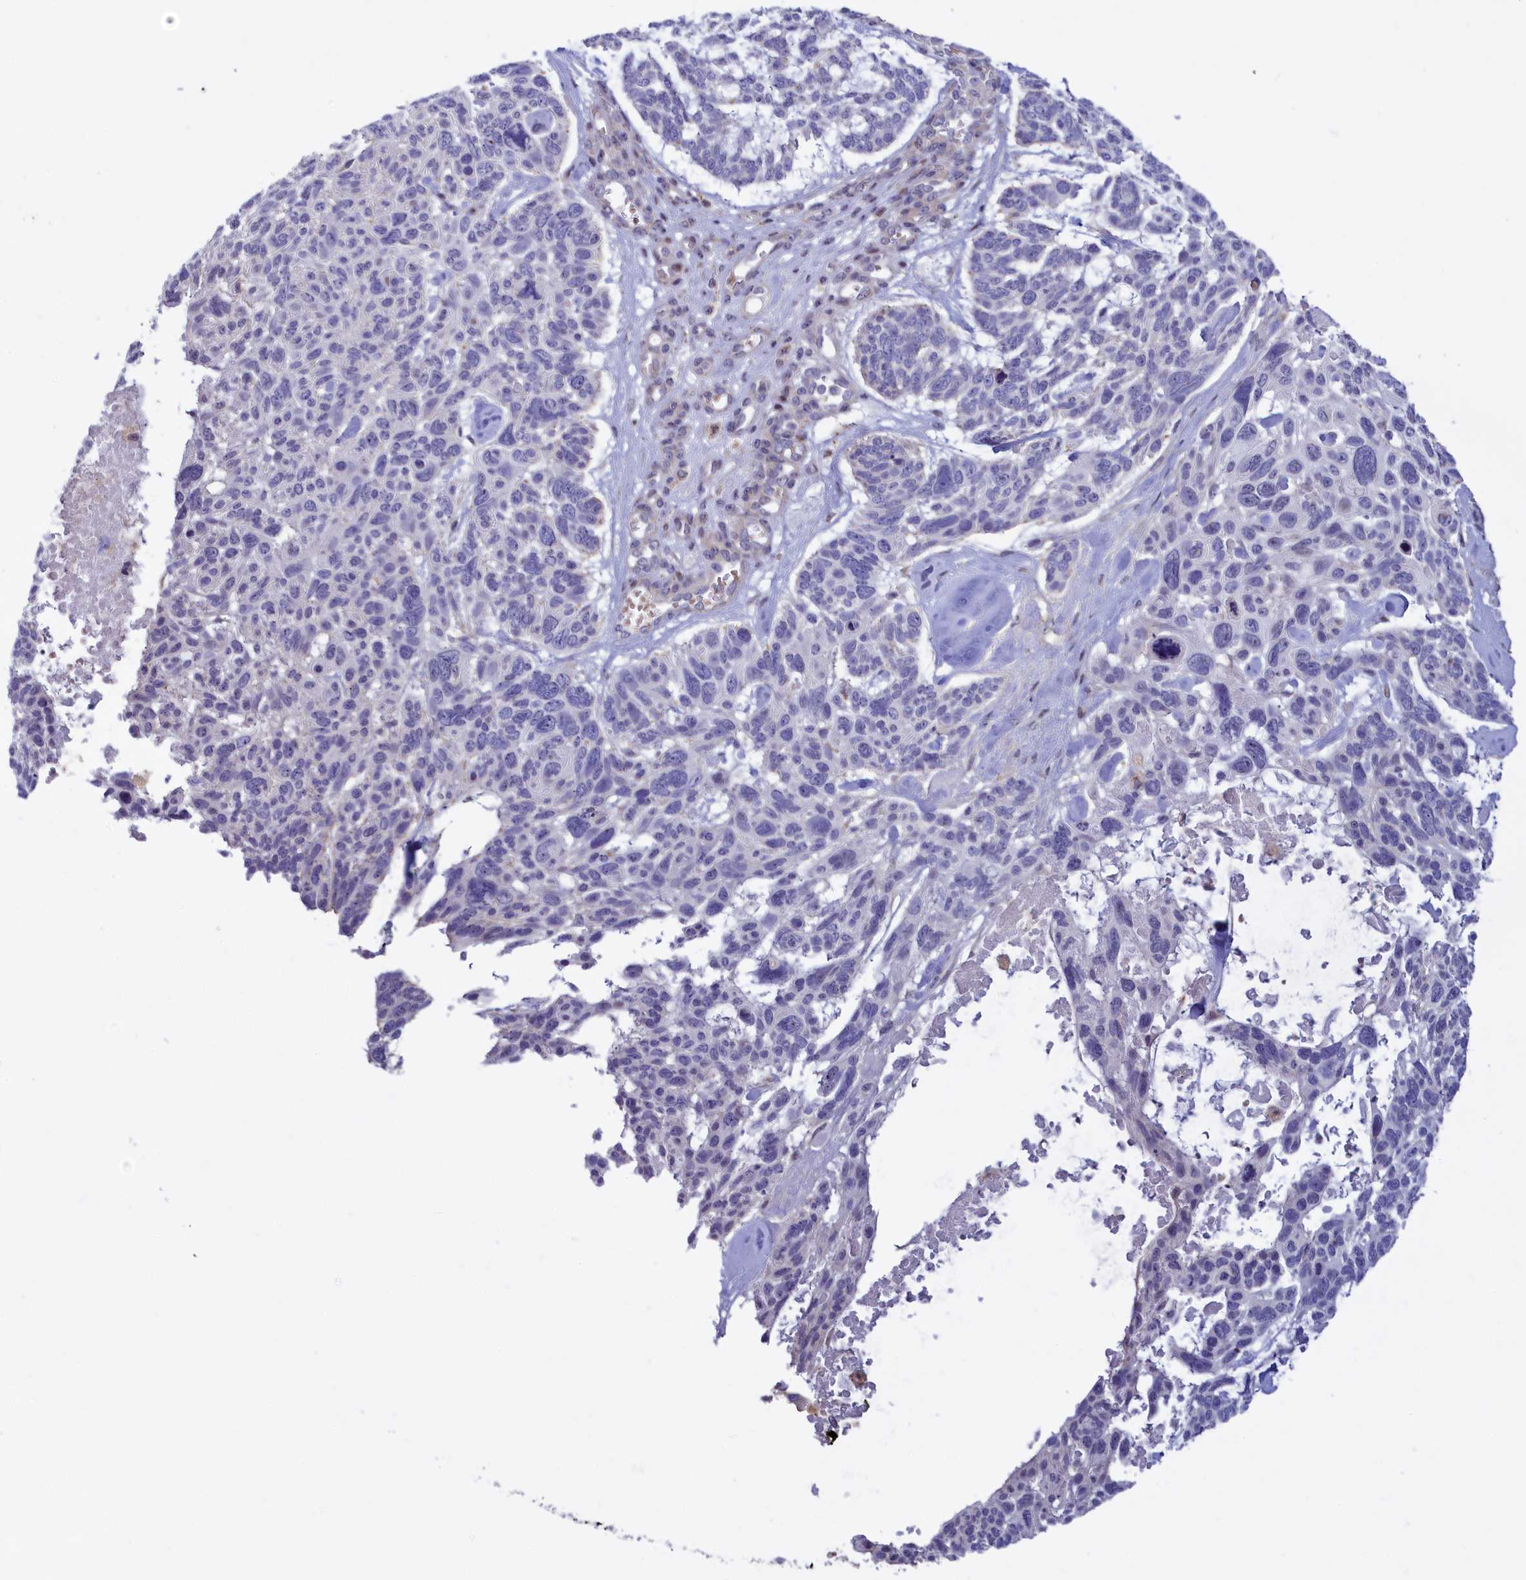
{"staining": {"intensity": "negative", "quantity": "none", "location": "none"}, "tissue": "skin cancer", "cell_type": "Tumor cells", "image_type": "cancer", "snomed": [{"axis": "morphology", "description": "Basal cell carcinoma"}, {"axis": "topography", "description": "Skin"}], "caption": "The micrograph demonstrates no staining of tumor cells in skin cancer.", "gene": "HYKK", "patient": {"sex": "male", "age": 88}}